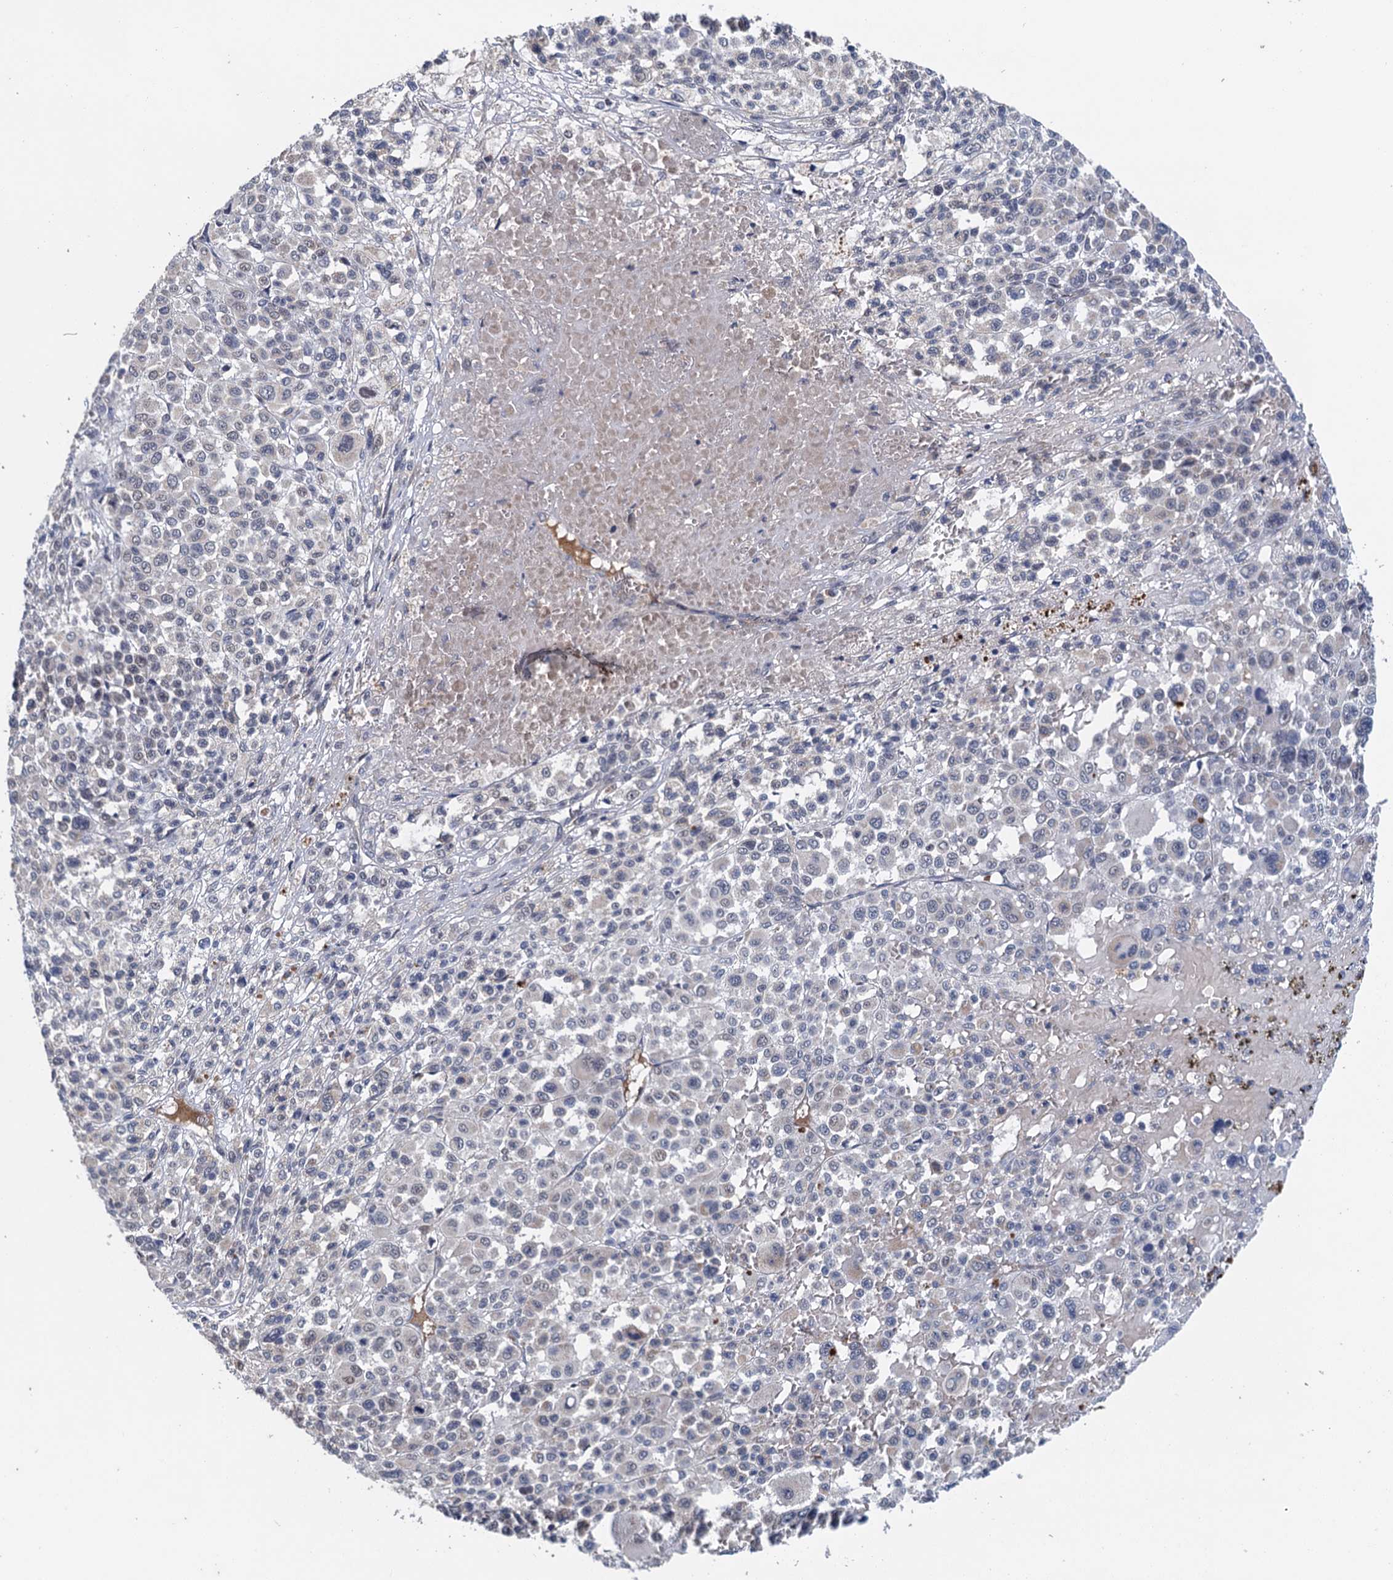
{"staining": {"intensity": "negative", "quantity": "none", "location": "none"}, "tissue": "melanoma", "cell_type": "Tumor cells", "image_type": "cancer", "snomed": [{"axis": "morphology", "description": "Malignant melanoma, Metastatic site"}, {"axis": "topography", "description": "Skin"}], "caption": "Tumor cells show no significant positivity in melanoma.", "gene": "MDM1", "patient": {"sex": "female", "age": 74}}